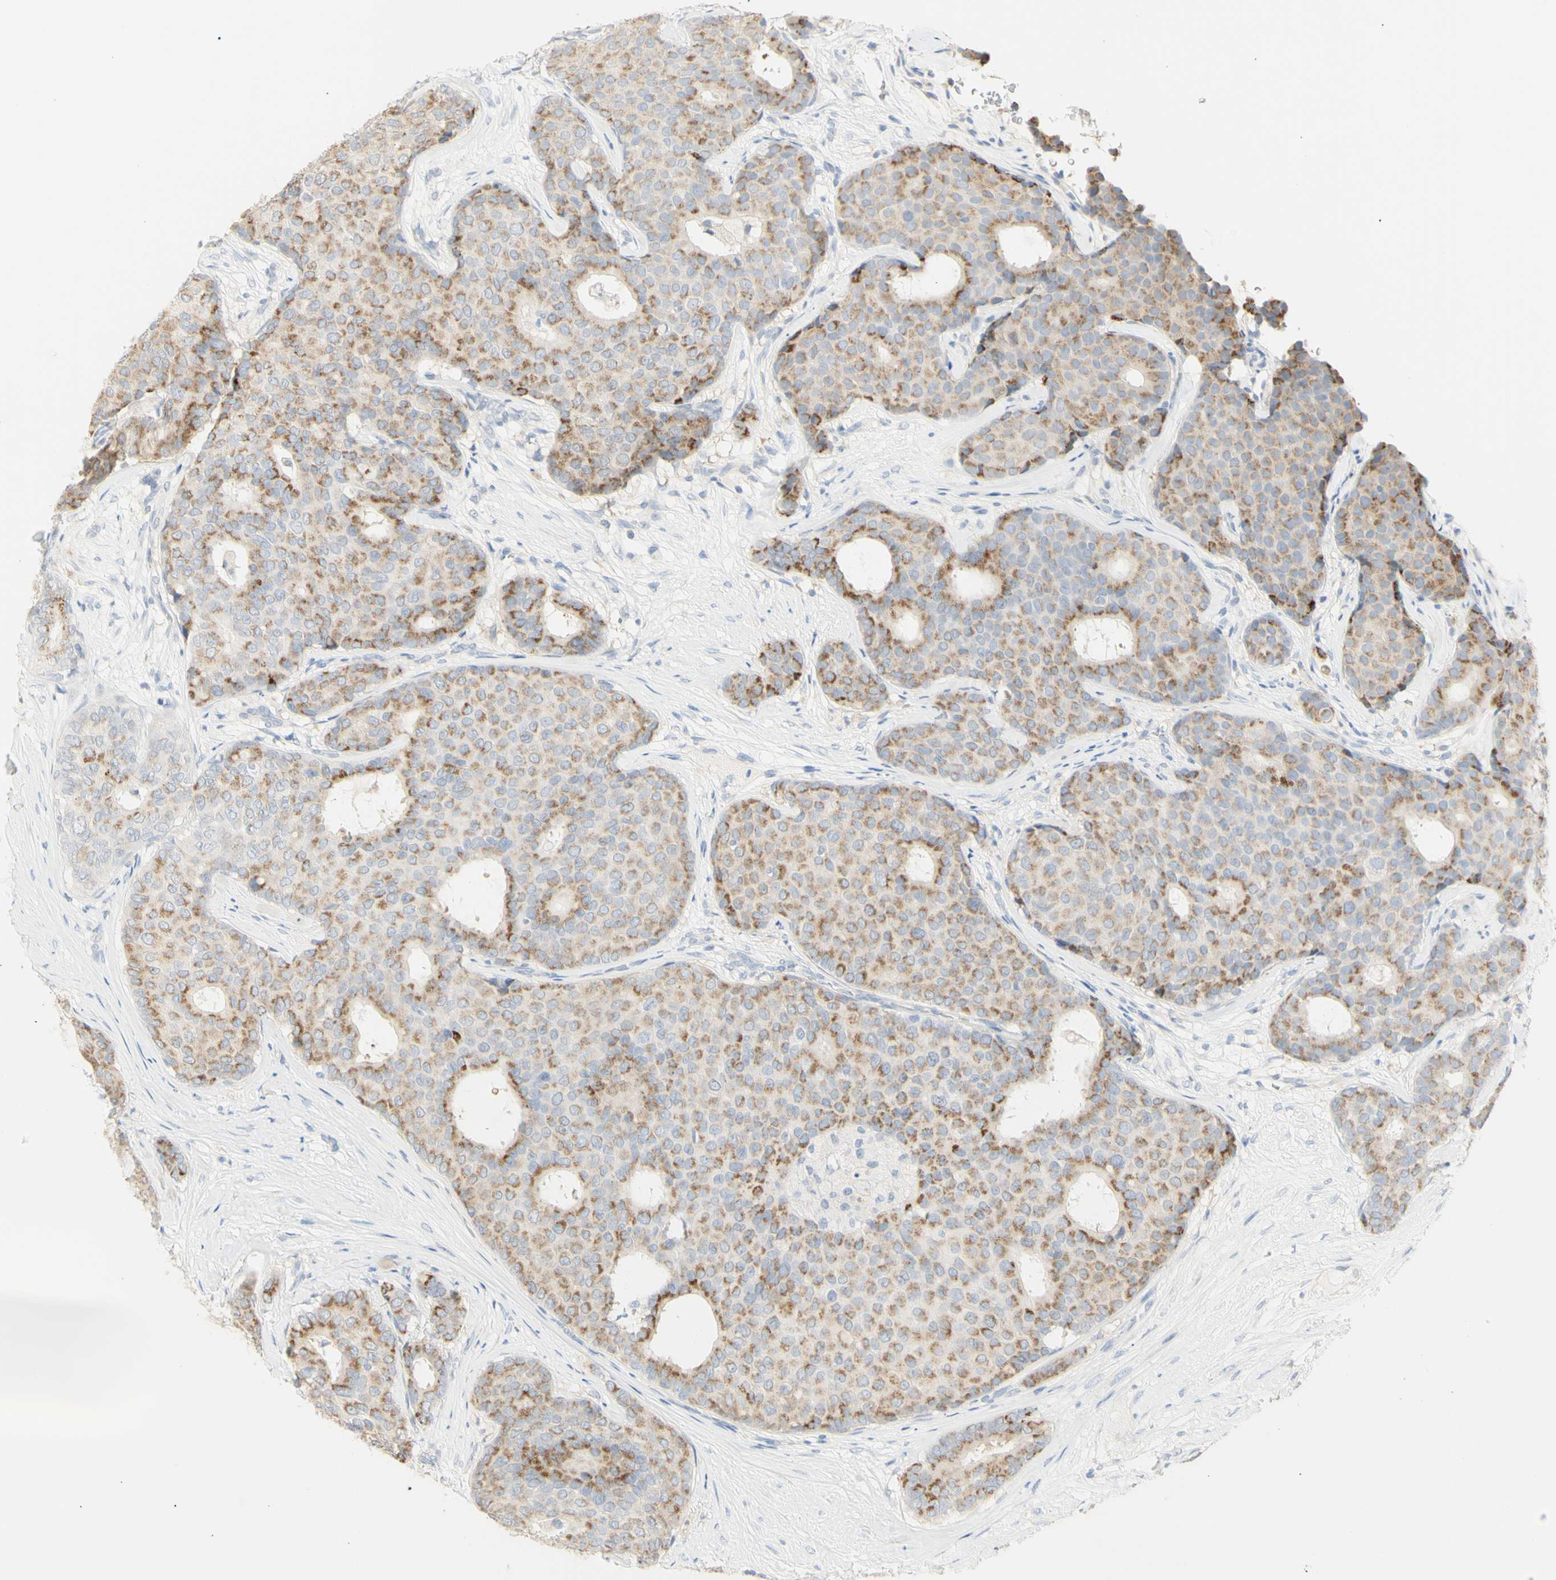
{"staining": {"intensity": "moderate", "quantity": ">75%", "location": "cytoplasmic/membranous"}, "tissue": "breast cancer", "cell_type": "Tumor cells", "image_type": "cancer", "snomed": [{"axis": "morphology", "description": "Duct carcinoma"}, {"axis": "topography", "description": "Breast"}], "caption": "Immunohistochemical staining of human intraductal carcinoma (breast) shows medium levels of moderate cytoplasmic/membranous expression in approximately >75% of tumor cells.", "gene": "B4GALNT3", "patient": {"sex": "female", "age": 75}}